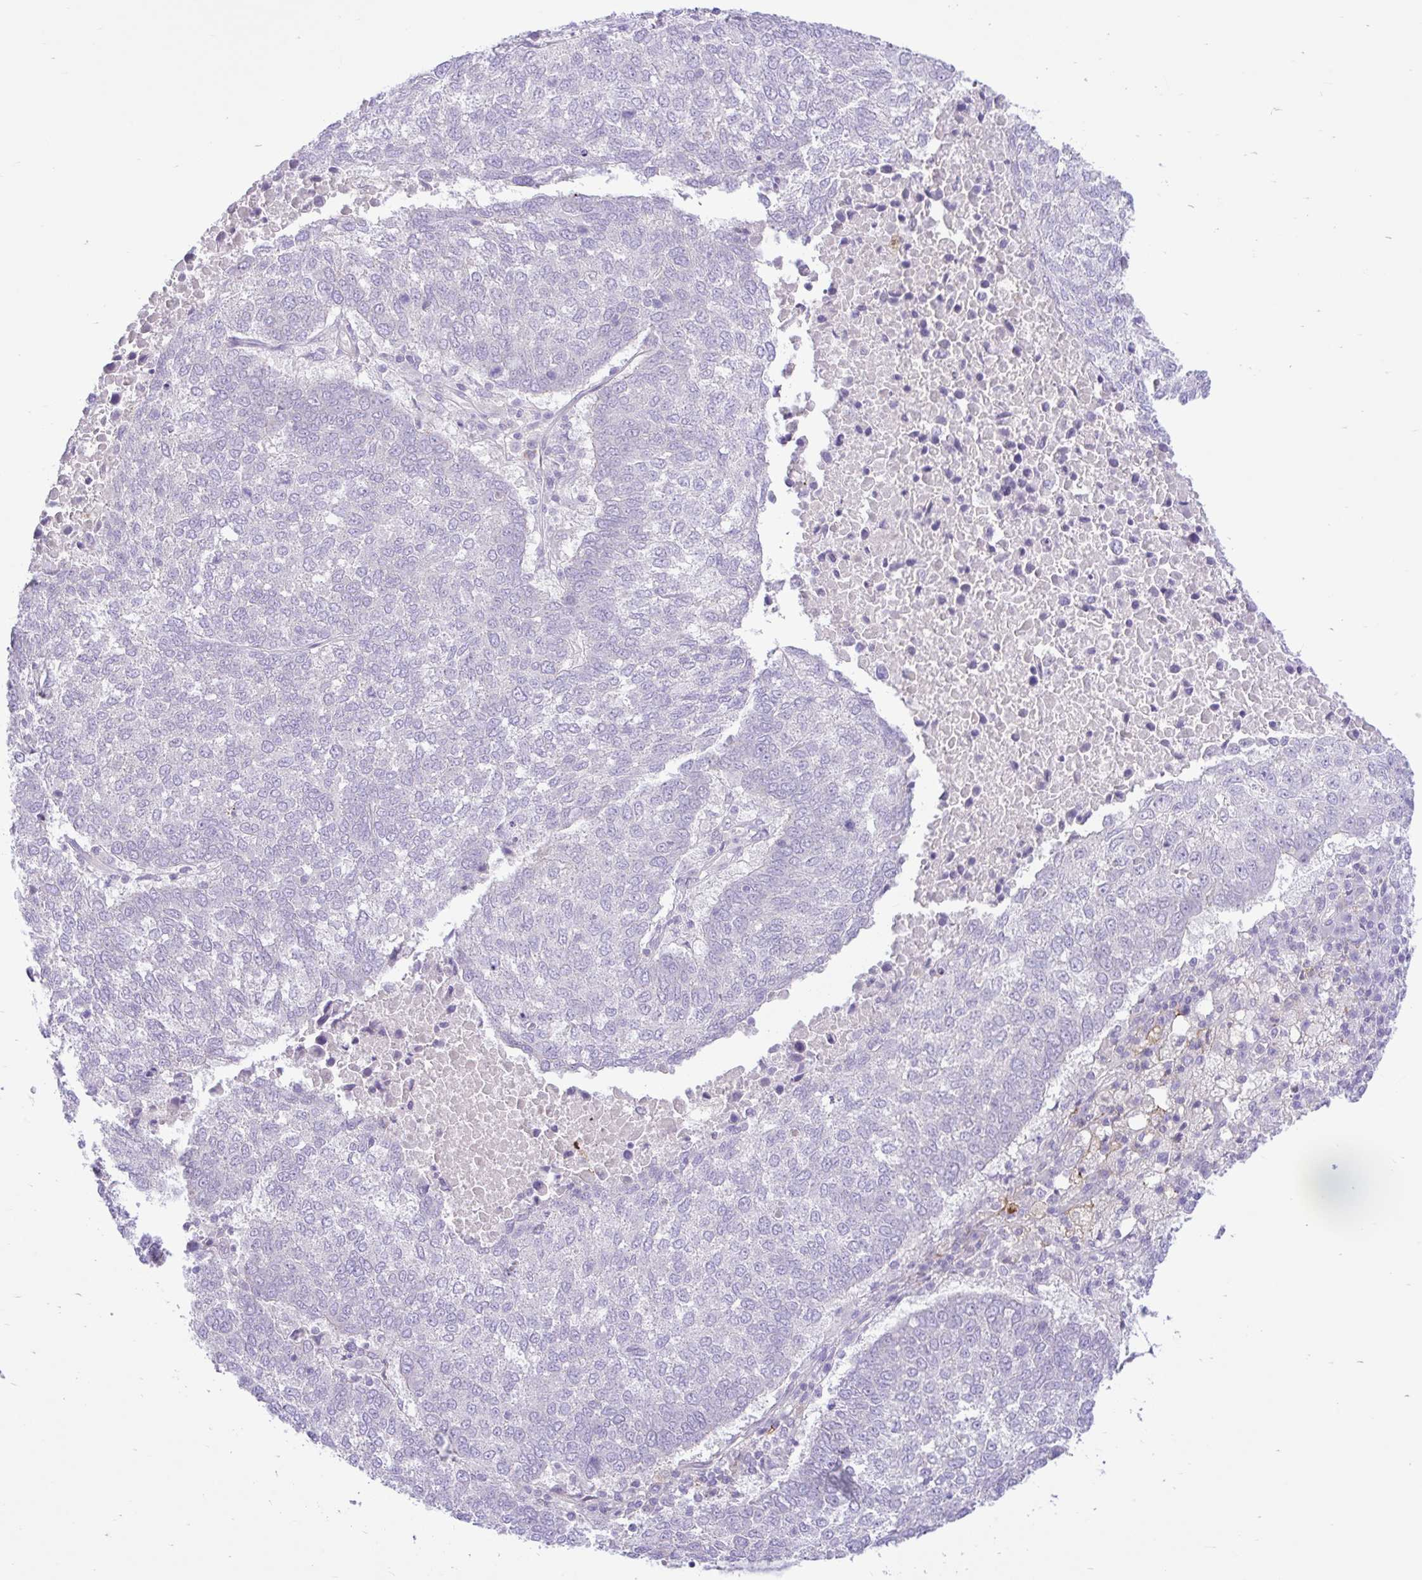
{"staining": {"intensity": "negative", "quantity": "none", "location": "none"}, "tissue": "lung cancer", "cell_type": "Tumor cells", "image_type": "cancer", "snomed": [{"axis": "morphology", "description": "Squamous cell carcinoma, NOS"}, {"axis": "topography", "description": "Lung"}], "caption": "Immunohistochemistry (IHC) of lung cancer shows no positivity in tumor cells.", "gene": "ZNF101", "patient": {"sex": "male", "age": 73}}